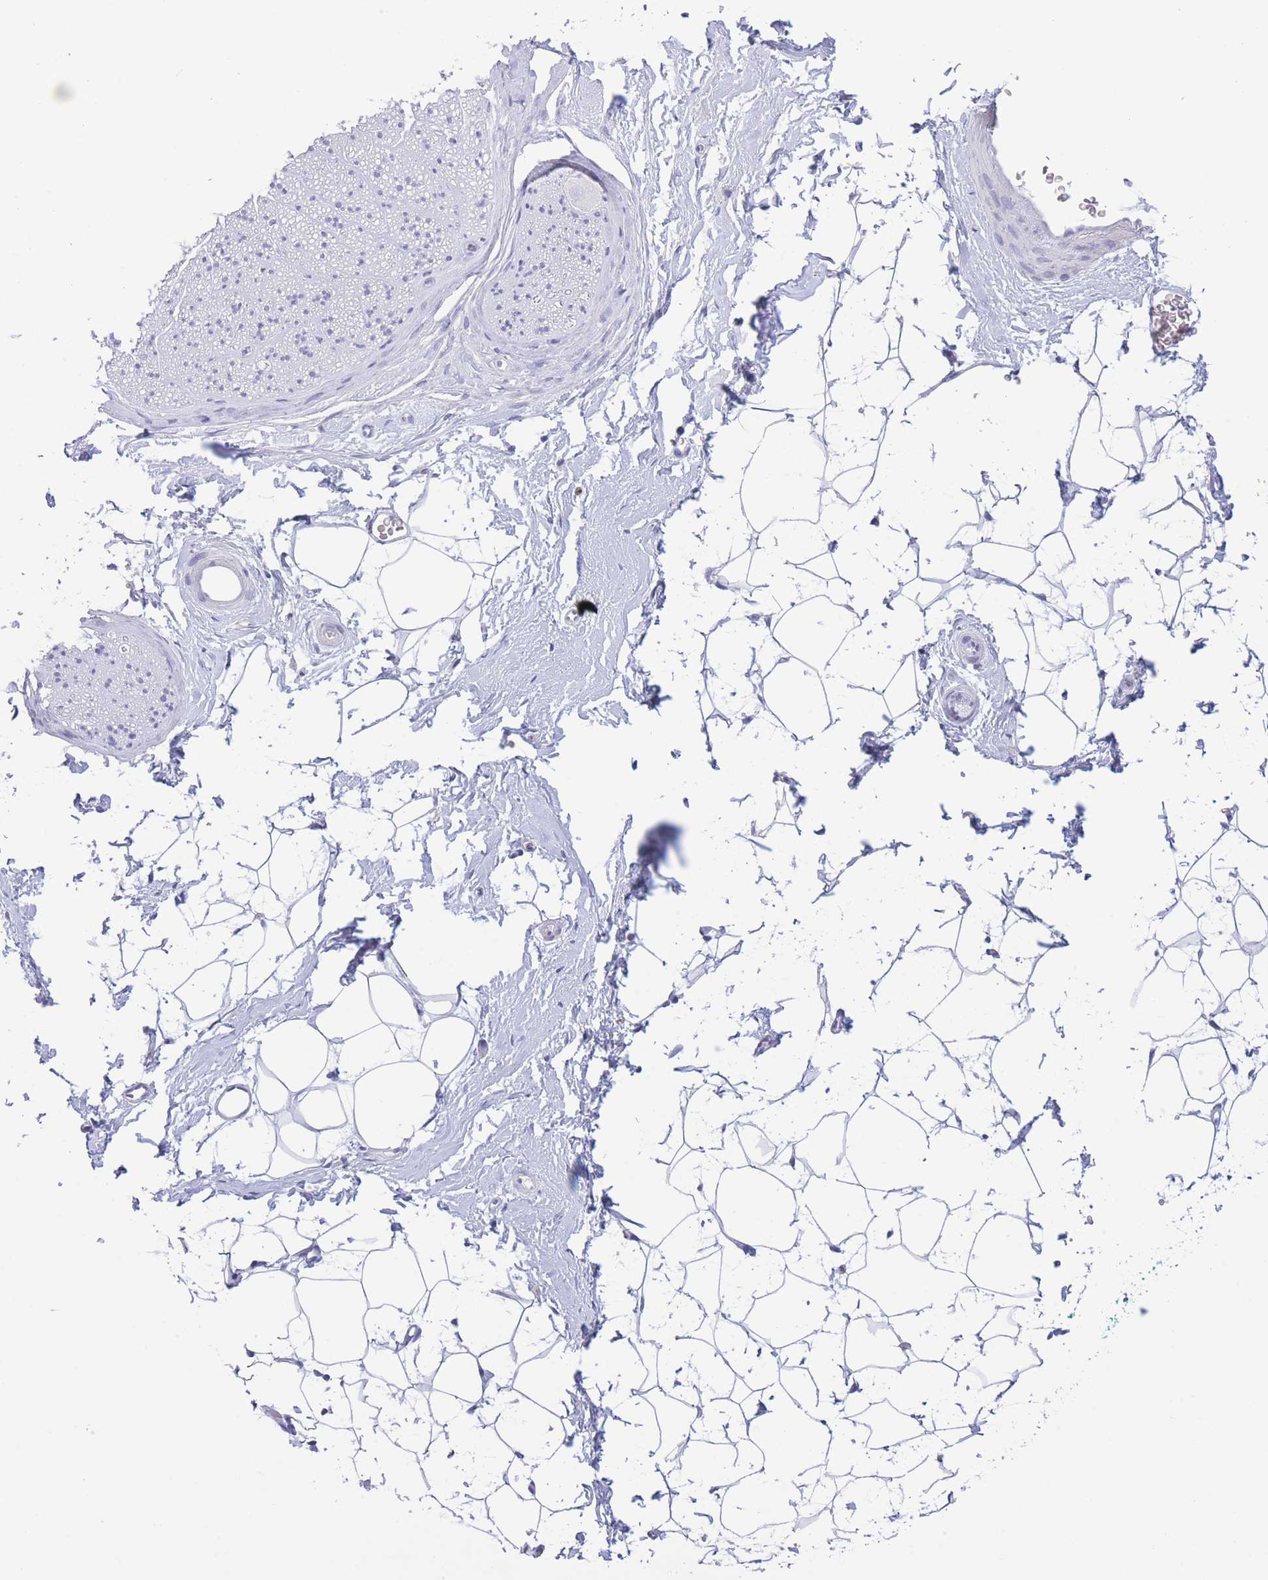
{"staining": {"intensity": "negative", "quantity": "none", "location": "none"}, "tissue": "adipose tissue", "cell_type": "Adipocytes", "image_type": "normal", "snomed": [{"axis": "morphology", "description": "Normal tissue, NOS"}, {"axis": "morphology", "description": "Adenocarcinoma, High grade"}, {"axis": "topography", "description": "Prostate"}, {"axis": "topography", "description": "Peripheral nerve tissue"}], "caption": "The histopathology image demonstrates no staining of adipocytes in benign adipose tissue.", "gene": "PKLR", "patient": {"sex": "male", "age": 68}}